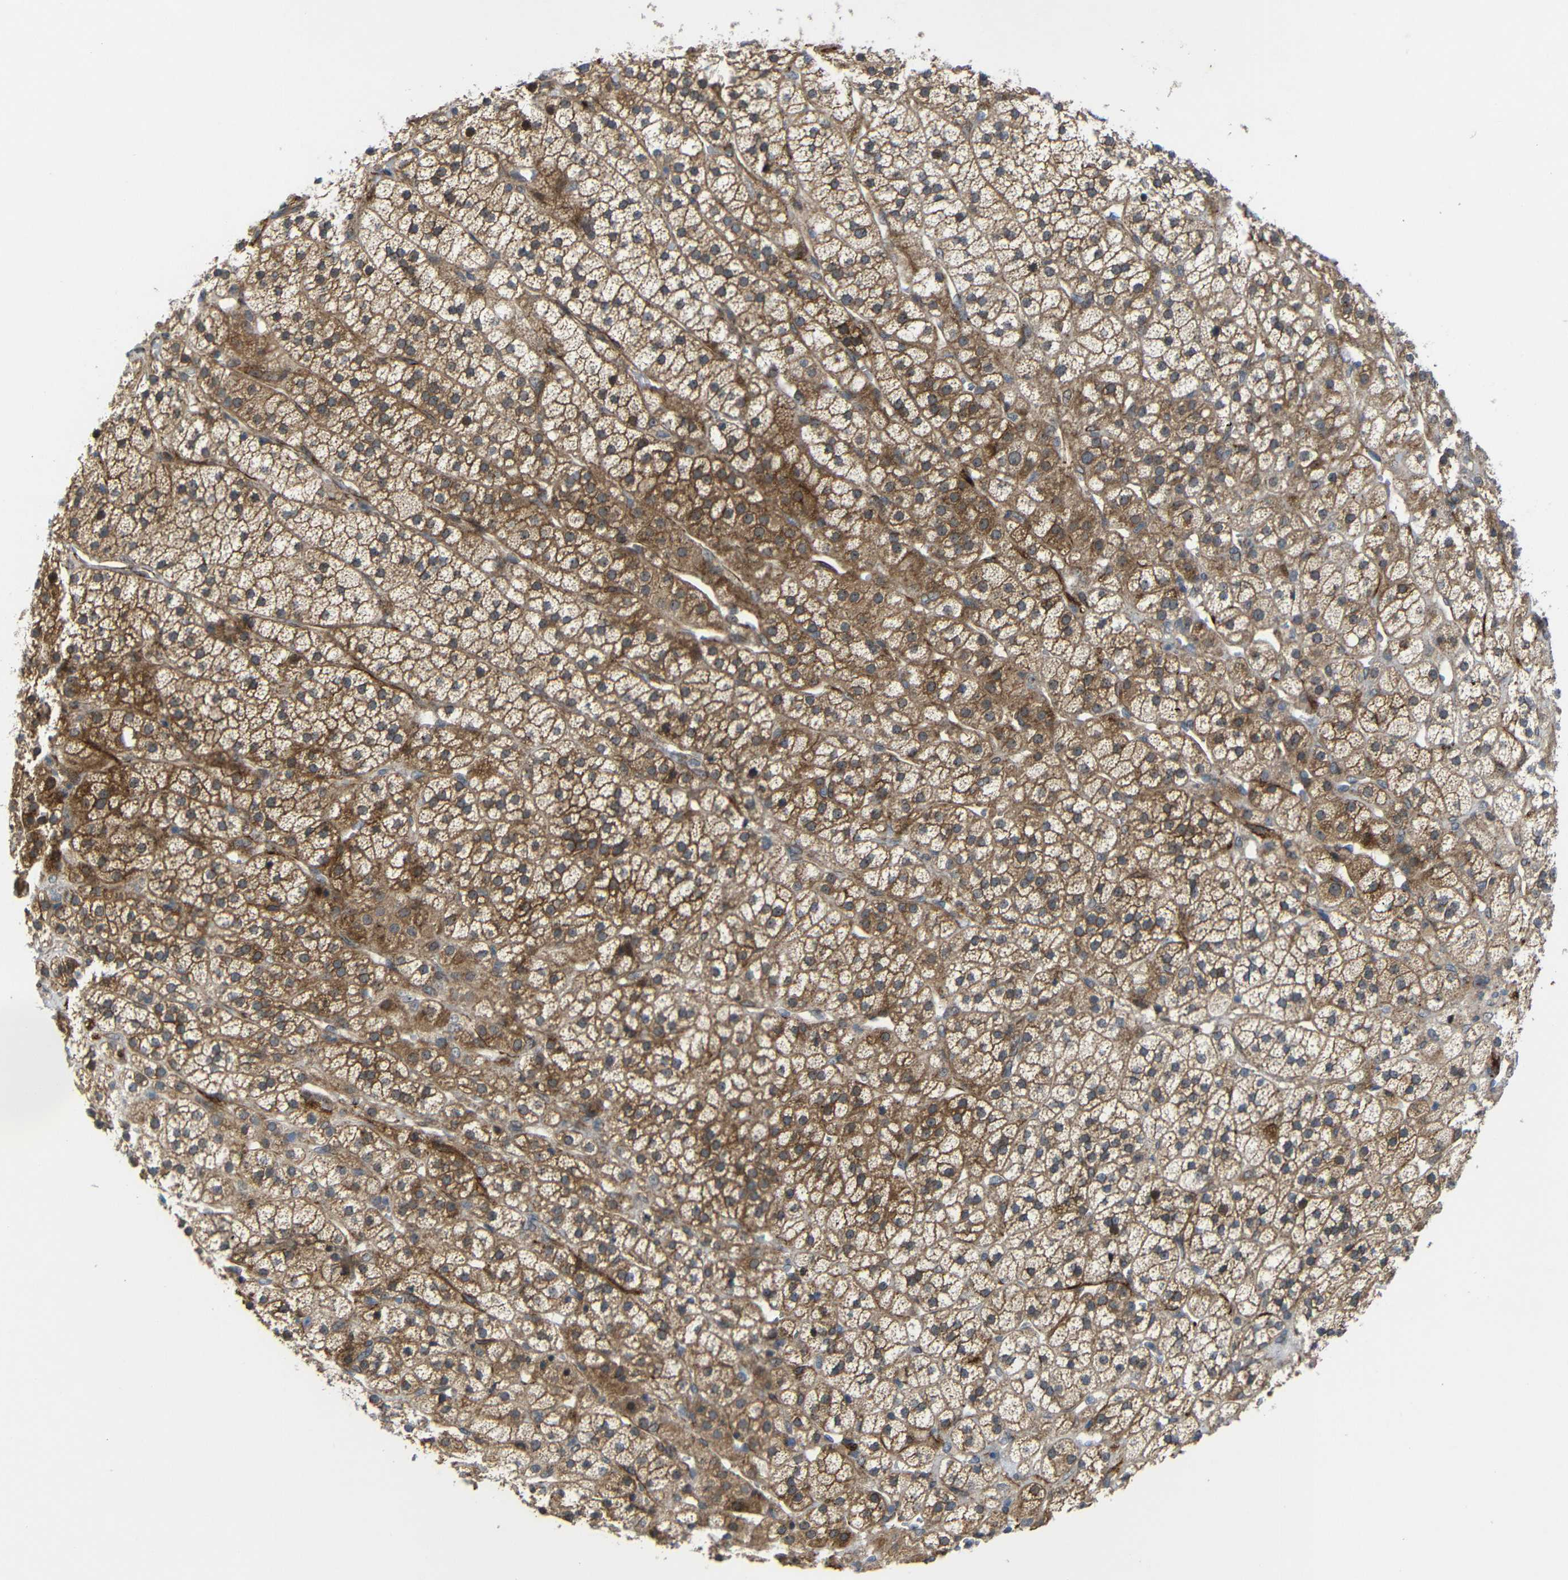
{"staining": {"intensity": "moderate", "quantity": ">75%", "location": "cytoplasmic/membranous"}, "tissue": "adrenal gland", "cell_type": "Glandular cells", "image_type": "normal", "snomed": [{"axis": "morphology", "description": "Normal tissue, NOS"}, {"axis": "topography", "description": "Adrenal gland"}], "caption": "IHC micrograph of benign adrenal gland: human adrenal gland stained using immunohistochemistry (IHC) demonstrates medium levels of moderate protein expression localized specifically in the cytoplasmic/membranous of glandular cells, appearing as a cytoplasmic/membranous brown color.", "gene": "P3H2", "patient": {"sex": "male", "age": 56}}